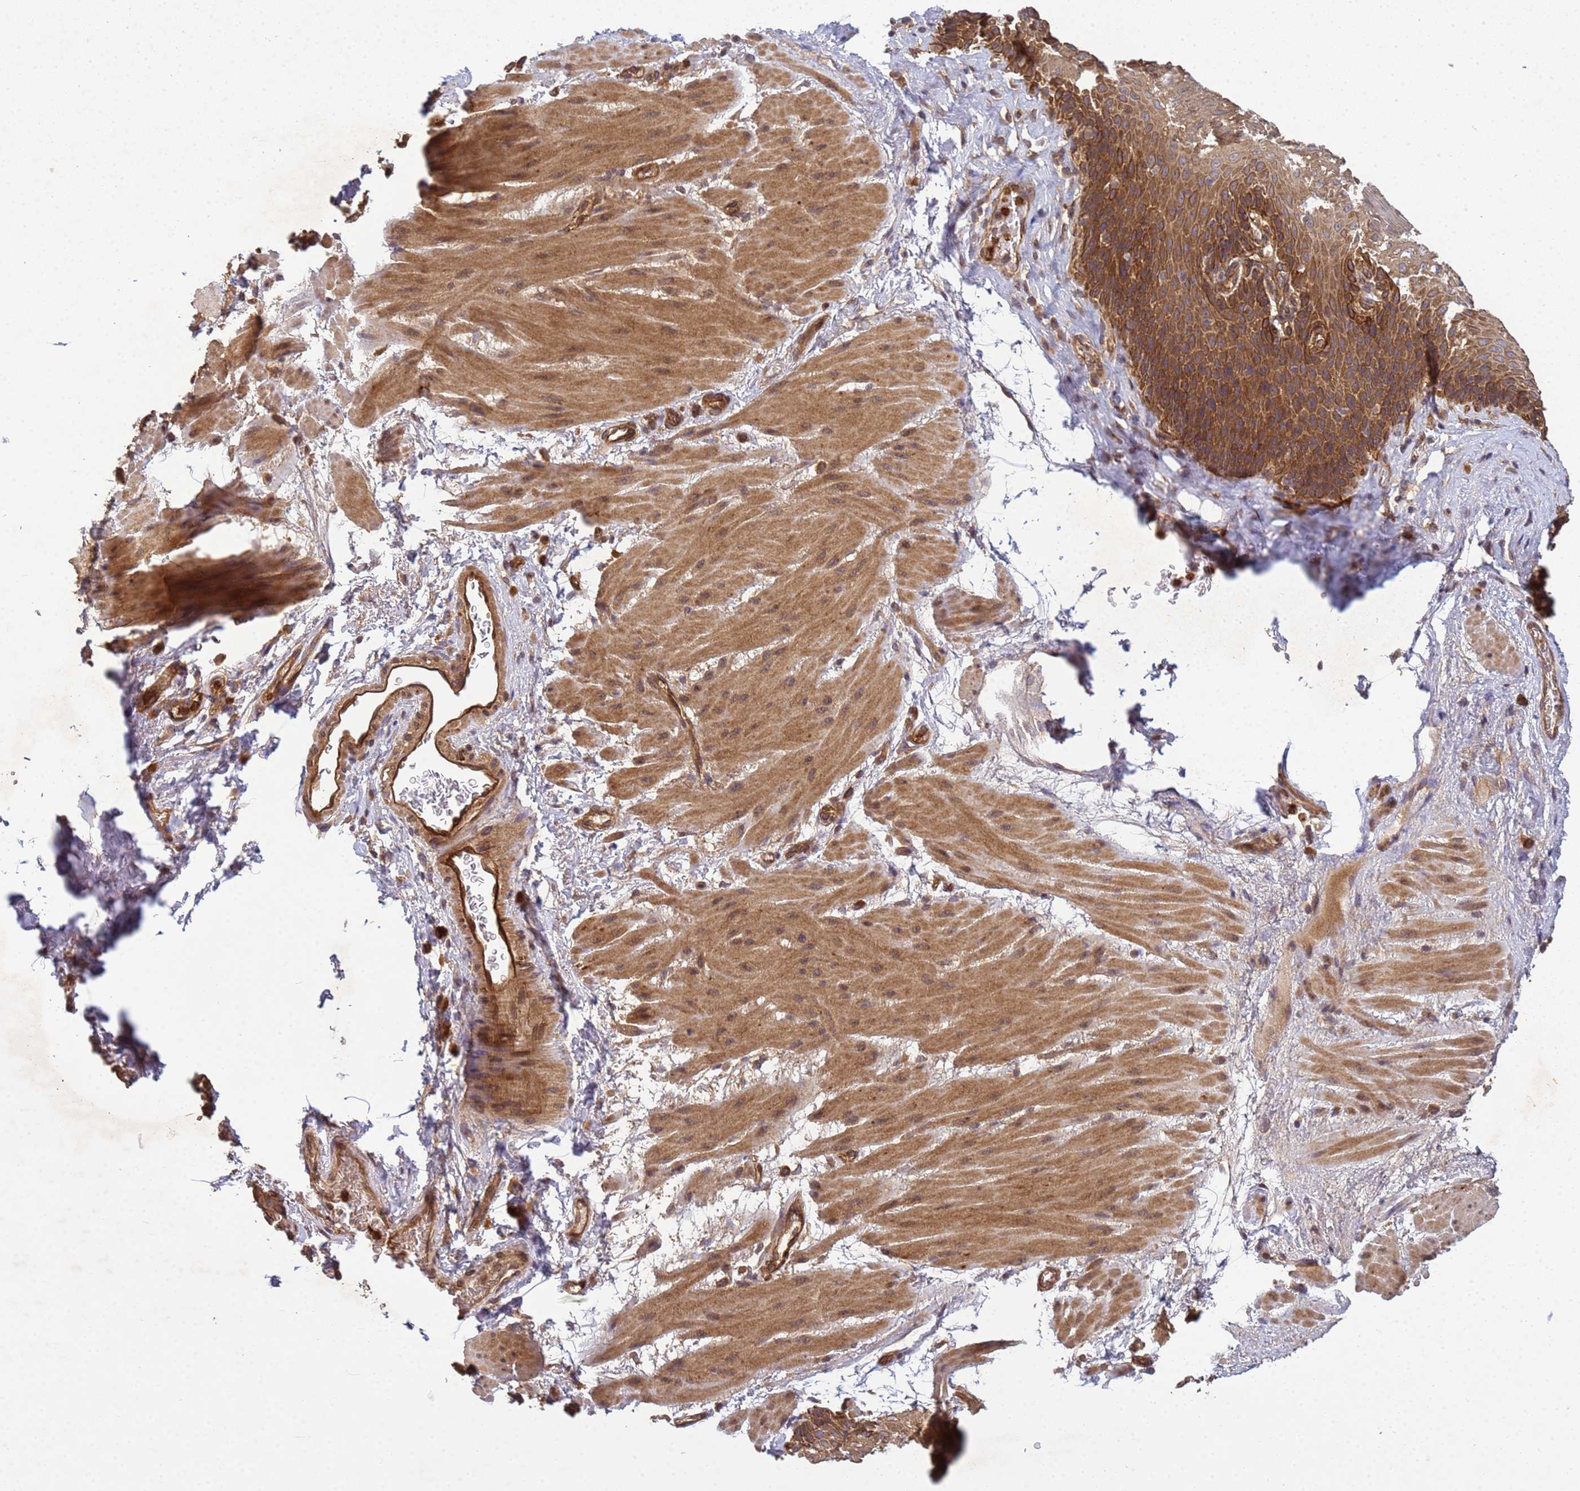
{"staining": {"intensity": "strong", "quantity": ">75%", "location": "cytoplasmic/membranous"}, "tissue": "esophagus", "cell_type": "Squamous epithelial cells", "image_type": "normal", "snomed": [{"axis": "morphology", "description": "Normal tissue, NOS"}, {"axis": "topography", "description": "Esophagus"}], "caption": "This histopathology image exhibits immunohistochemistry staining of benign esophagus, with high strong cytoplasmic/membranous positivity in approximately >75% of squamous epithelial cells.", "gene": "C8orf34", "patient": {"sex": "female", "age": 66}}